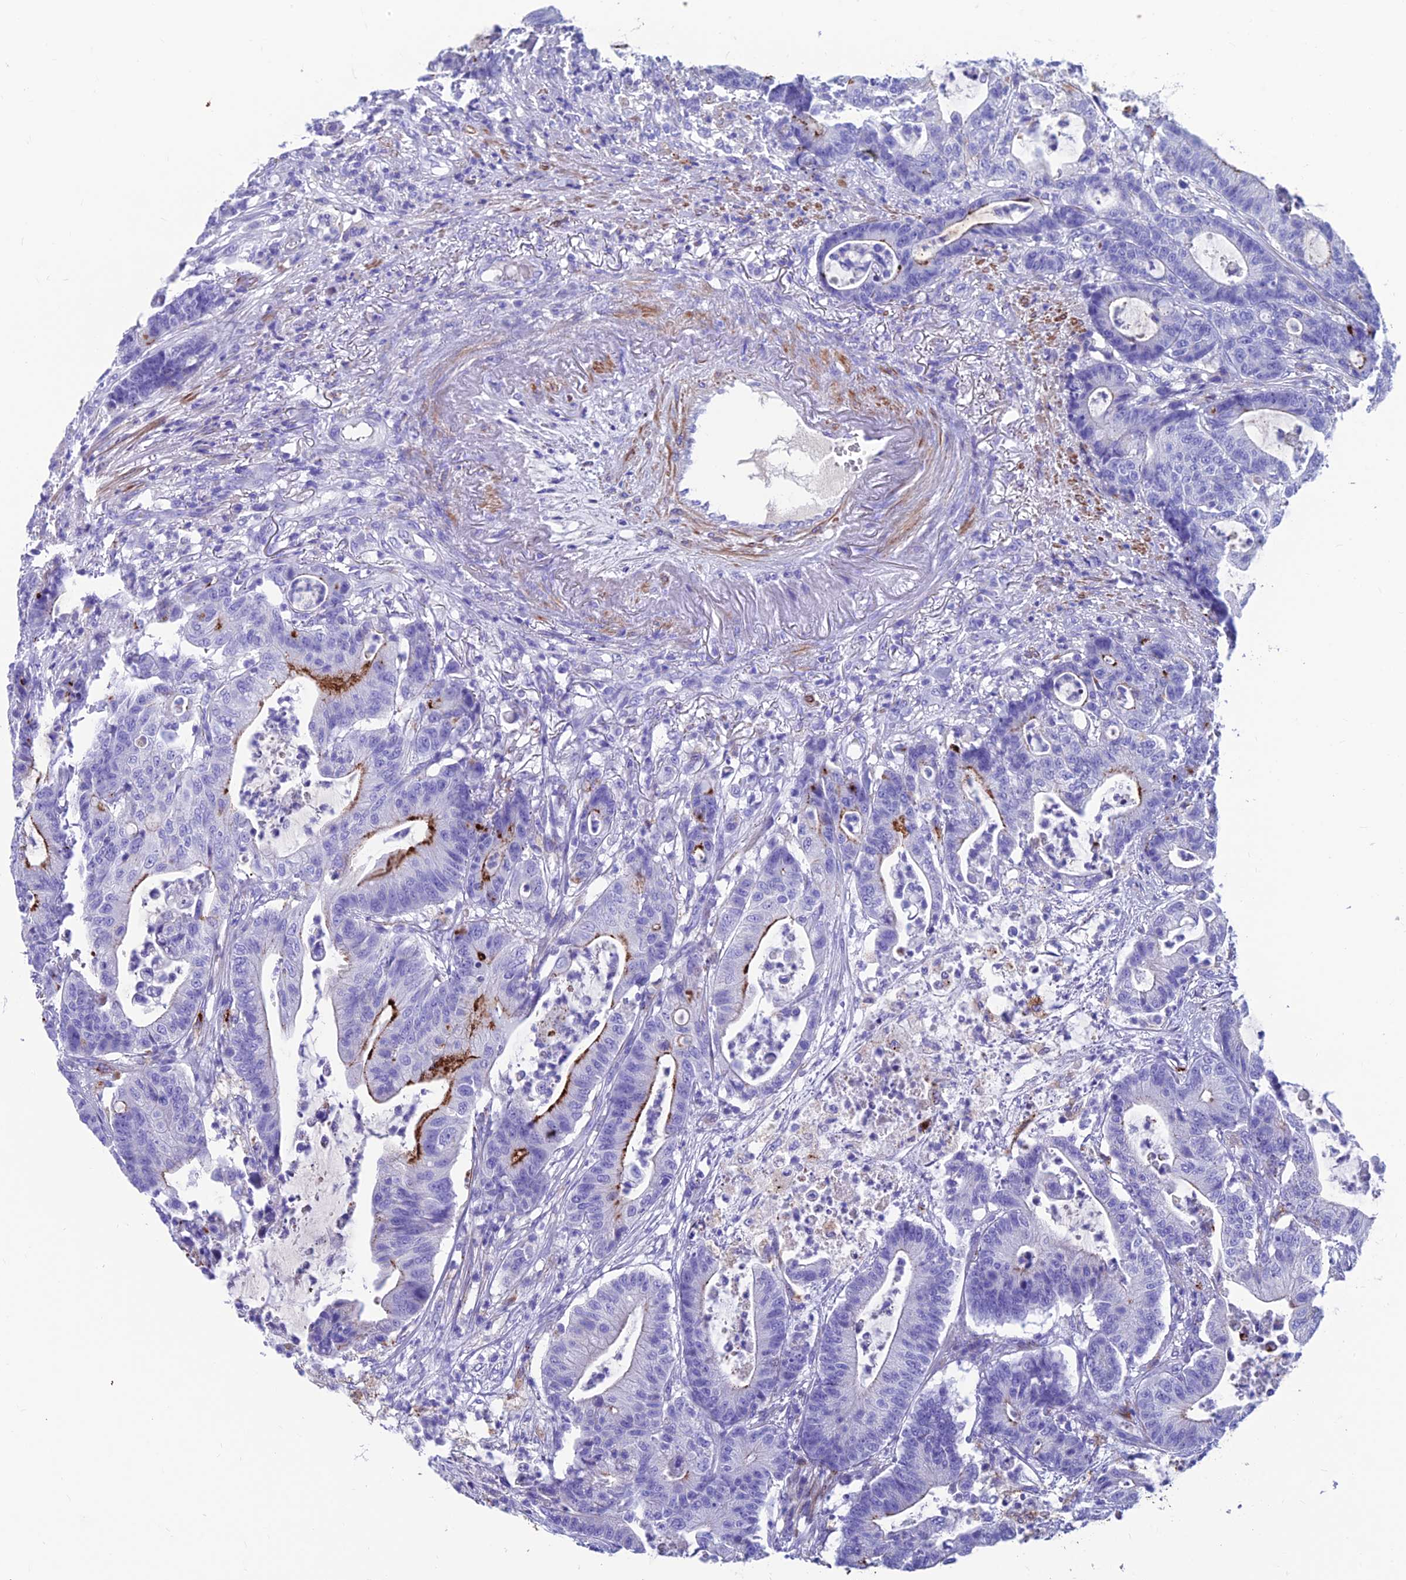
{"staining": {"intensity": "strong", "quantity": "<25%", "location": "cytoplasmic/membranous"}, "tissue": "colorectal cancer", "cell_type": "Tumor cells", "image_type": "cancer", "snomed": [{"axis": "morphology", "description": "Adenocarcinoma, NOS"}, {"axis": "topography", "description": "Colon"}], "caption": "The histopathology image demonstrates staining of colorectal cancer (adenocarcinoma), revealing strong cytoplasmic/membranous protein expression (brown color) within tumor cells.", "gene": "GNG11", "patient": {"sex": "female", "age": 84}}